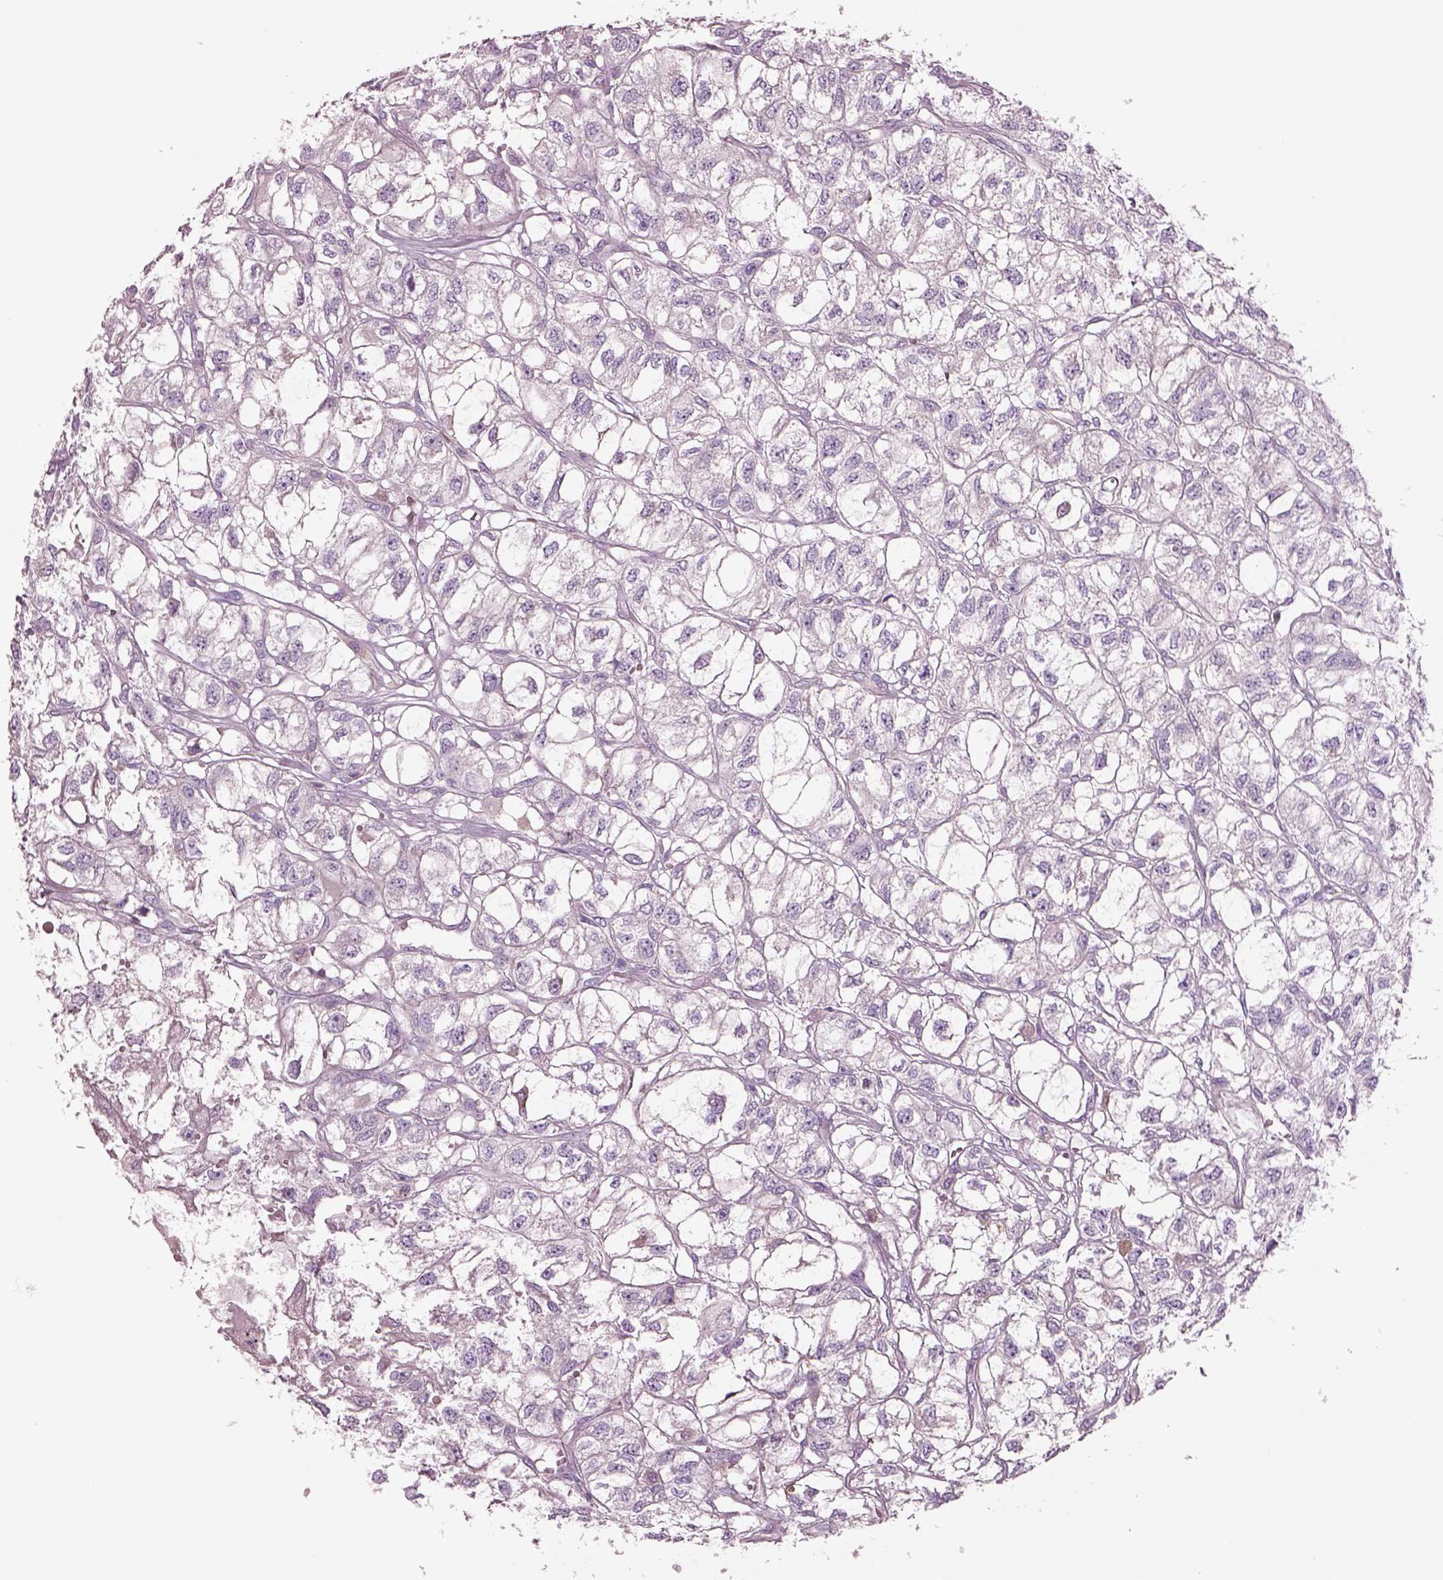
{"staining": {"intensity": "negative", "quantity": "none", "location": "none"}, "tissue": "renal cancer", "cell_type": "Tumor cells", "image_type": "cancer", "snomed": [{"axis": "morphology", "description": "Adenocarcinoma, NOS"}, {"axis": "topography", "description": "Kidney"}], "caption": "IHC micrograph of neoplastic tissue: human renal cancer stained with DAB reveals no significant protein staining in tumor cells.", "gene": "PLPP7", "patient": {"sex": "male", "age": 56}}